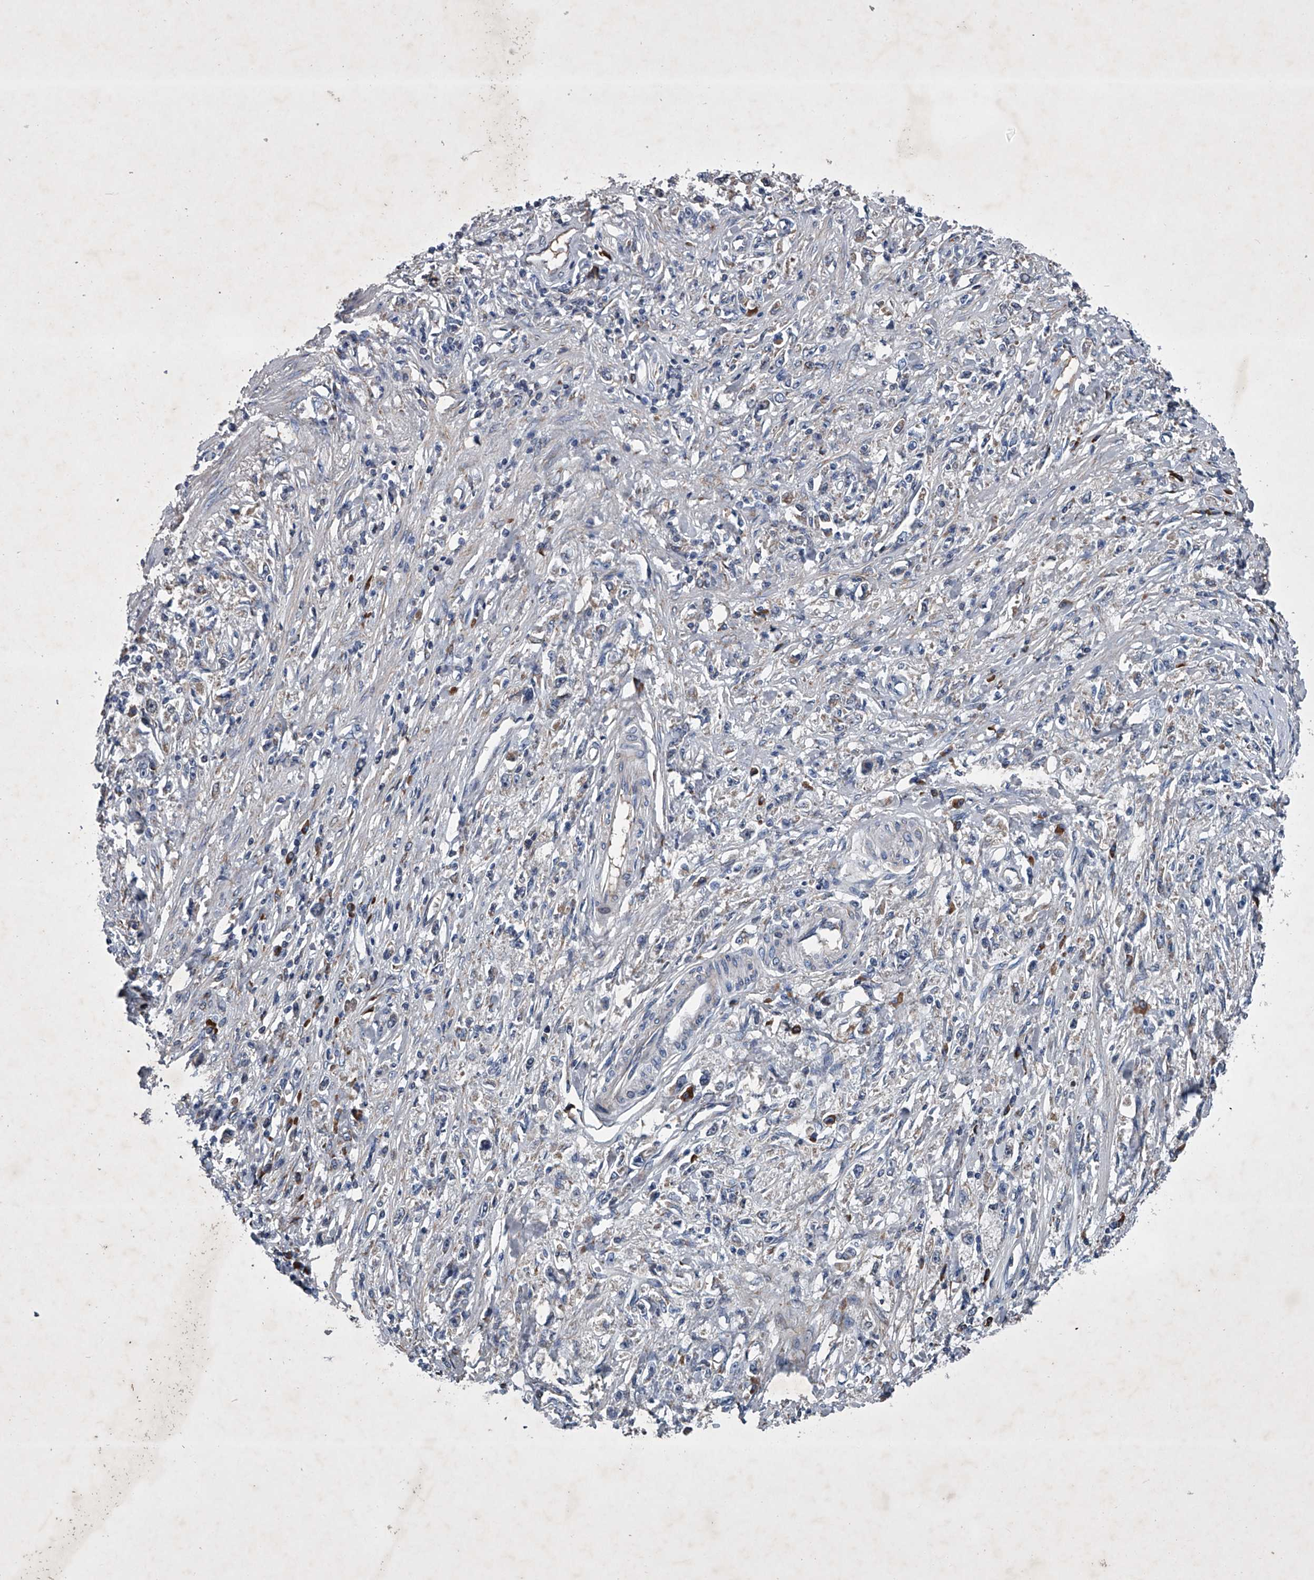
{"staining": {"intensity": "negative", "quantity": "none", "location": "none"}, "tissue": "stomach cancer", "cell_type": "Tumor cells", "image_type": "cancer", "snomed": [{"axis": "morphology", "description": "Adenocarcinoma, NOS"}, {"axis": "topography", "description": "Stomach"}], "caption": "Protein analysis of stomach adenocarcinoma displays no significant staining in tumor cells. (DAB immunohistochemistry (IHC) visualized using brightfield microscopy, high magnification).", "gene": "ABCG1", "patient": {"sex": "female", "age": 59}}